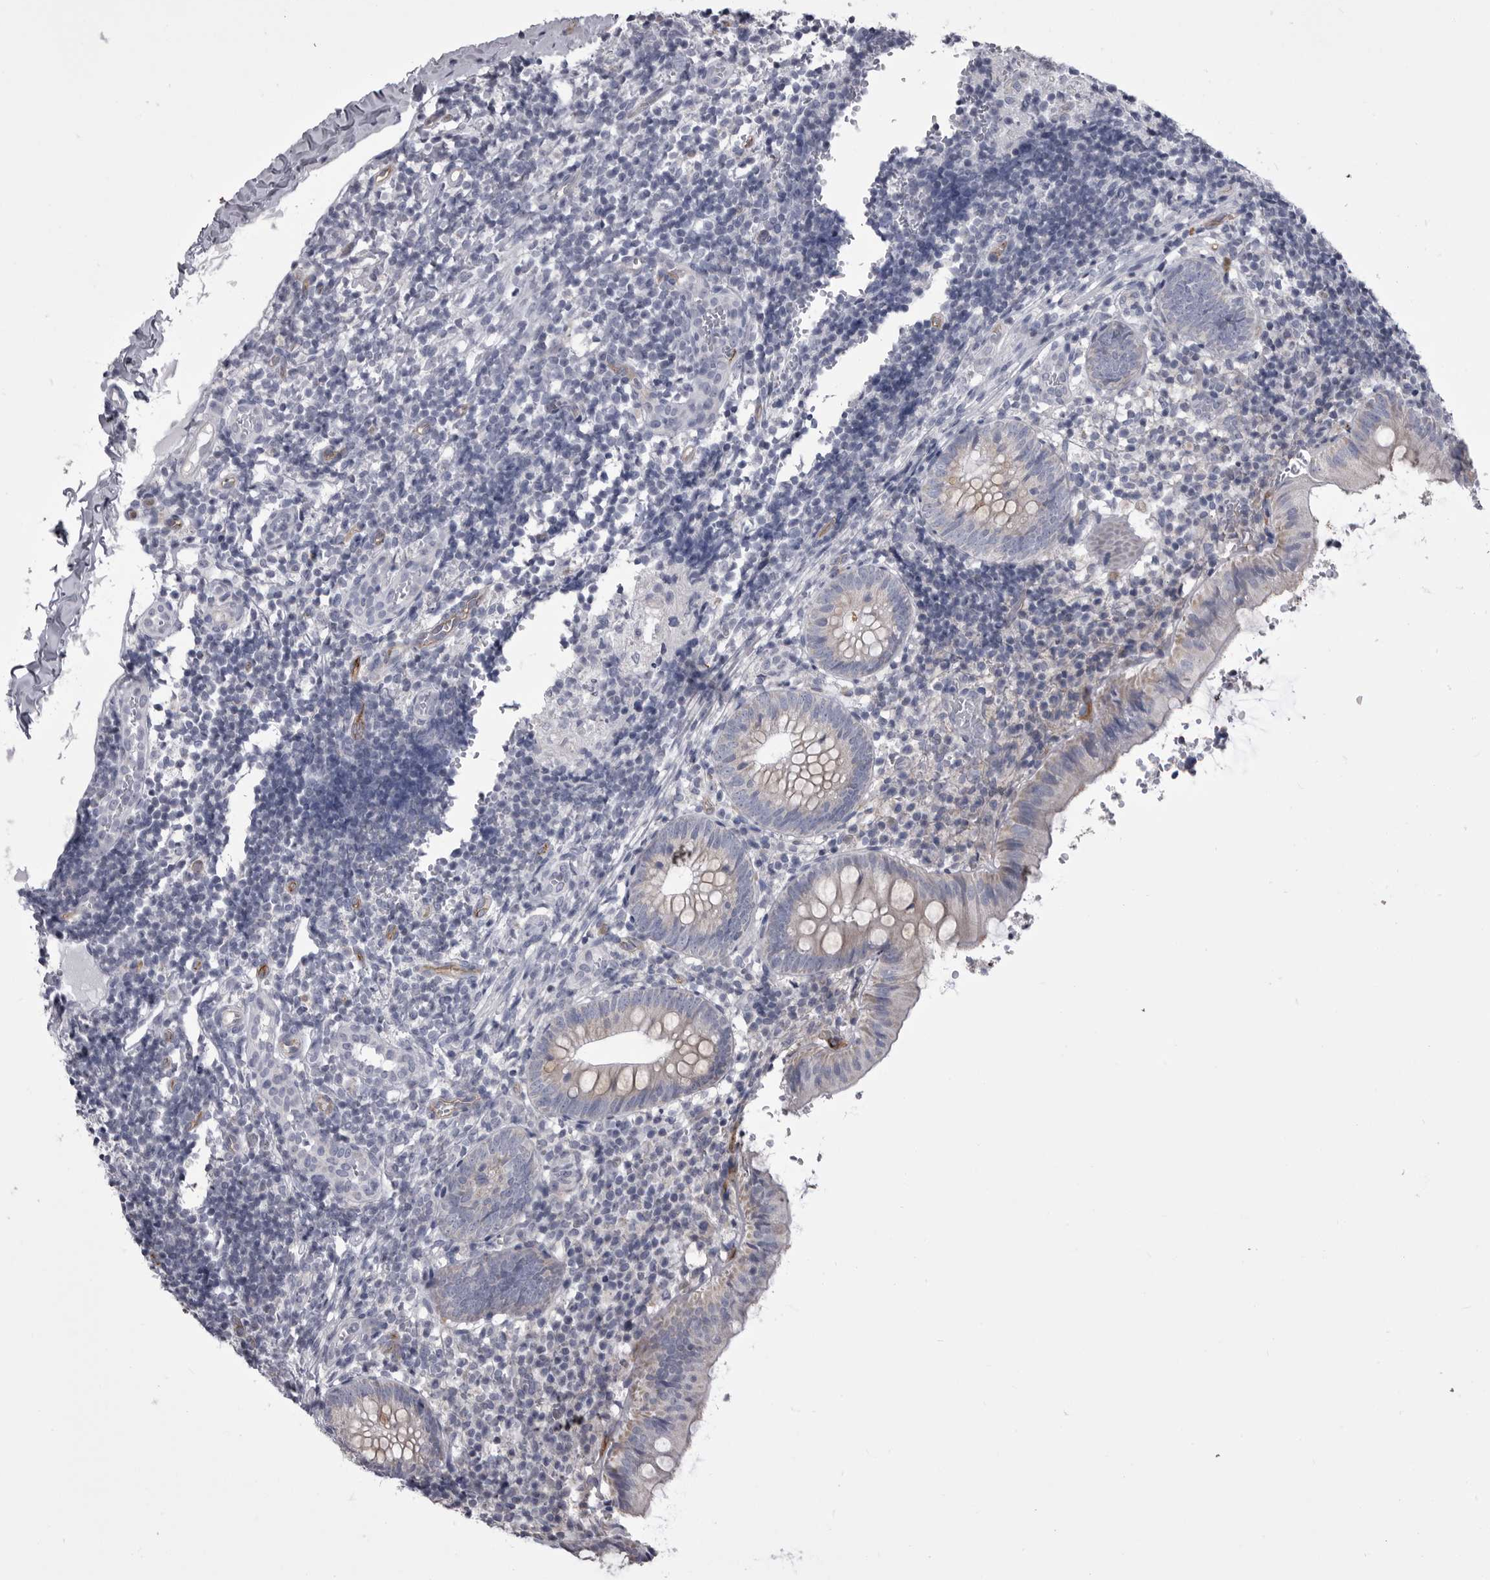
{"staining": {"intensity": "weak", "quantity": "25%-75%", "location": "cytoplasmic/membranous"}, "tissue": "appendix", "cell_type": "Glandular cells", "image_type": "normal", "snomed": [{"axis": "morphology", "description": "Normal tissue, NOS"}, {"axis": "topography", "description": "Appendix"}], "caption": "Appendix stained with IHC displays weak cytoplasmic/membranous expression in about 25%-75% of glandular cells. (IHC, brightfield microscopy, high magnification).", "gene": "OPLAH", "patient": {"sex": "male", "age": 8}}